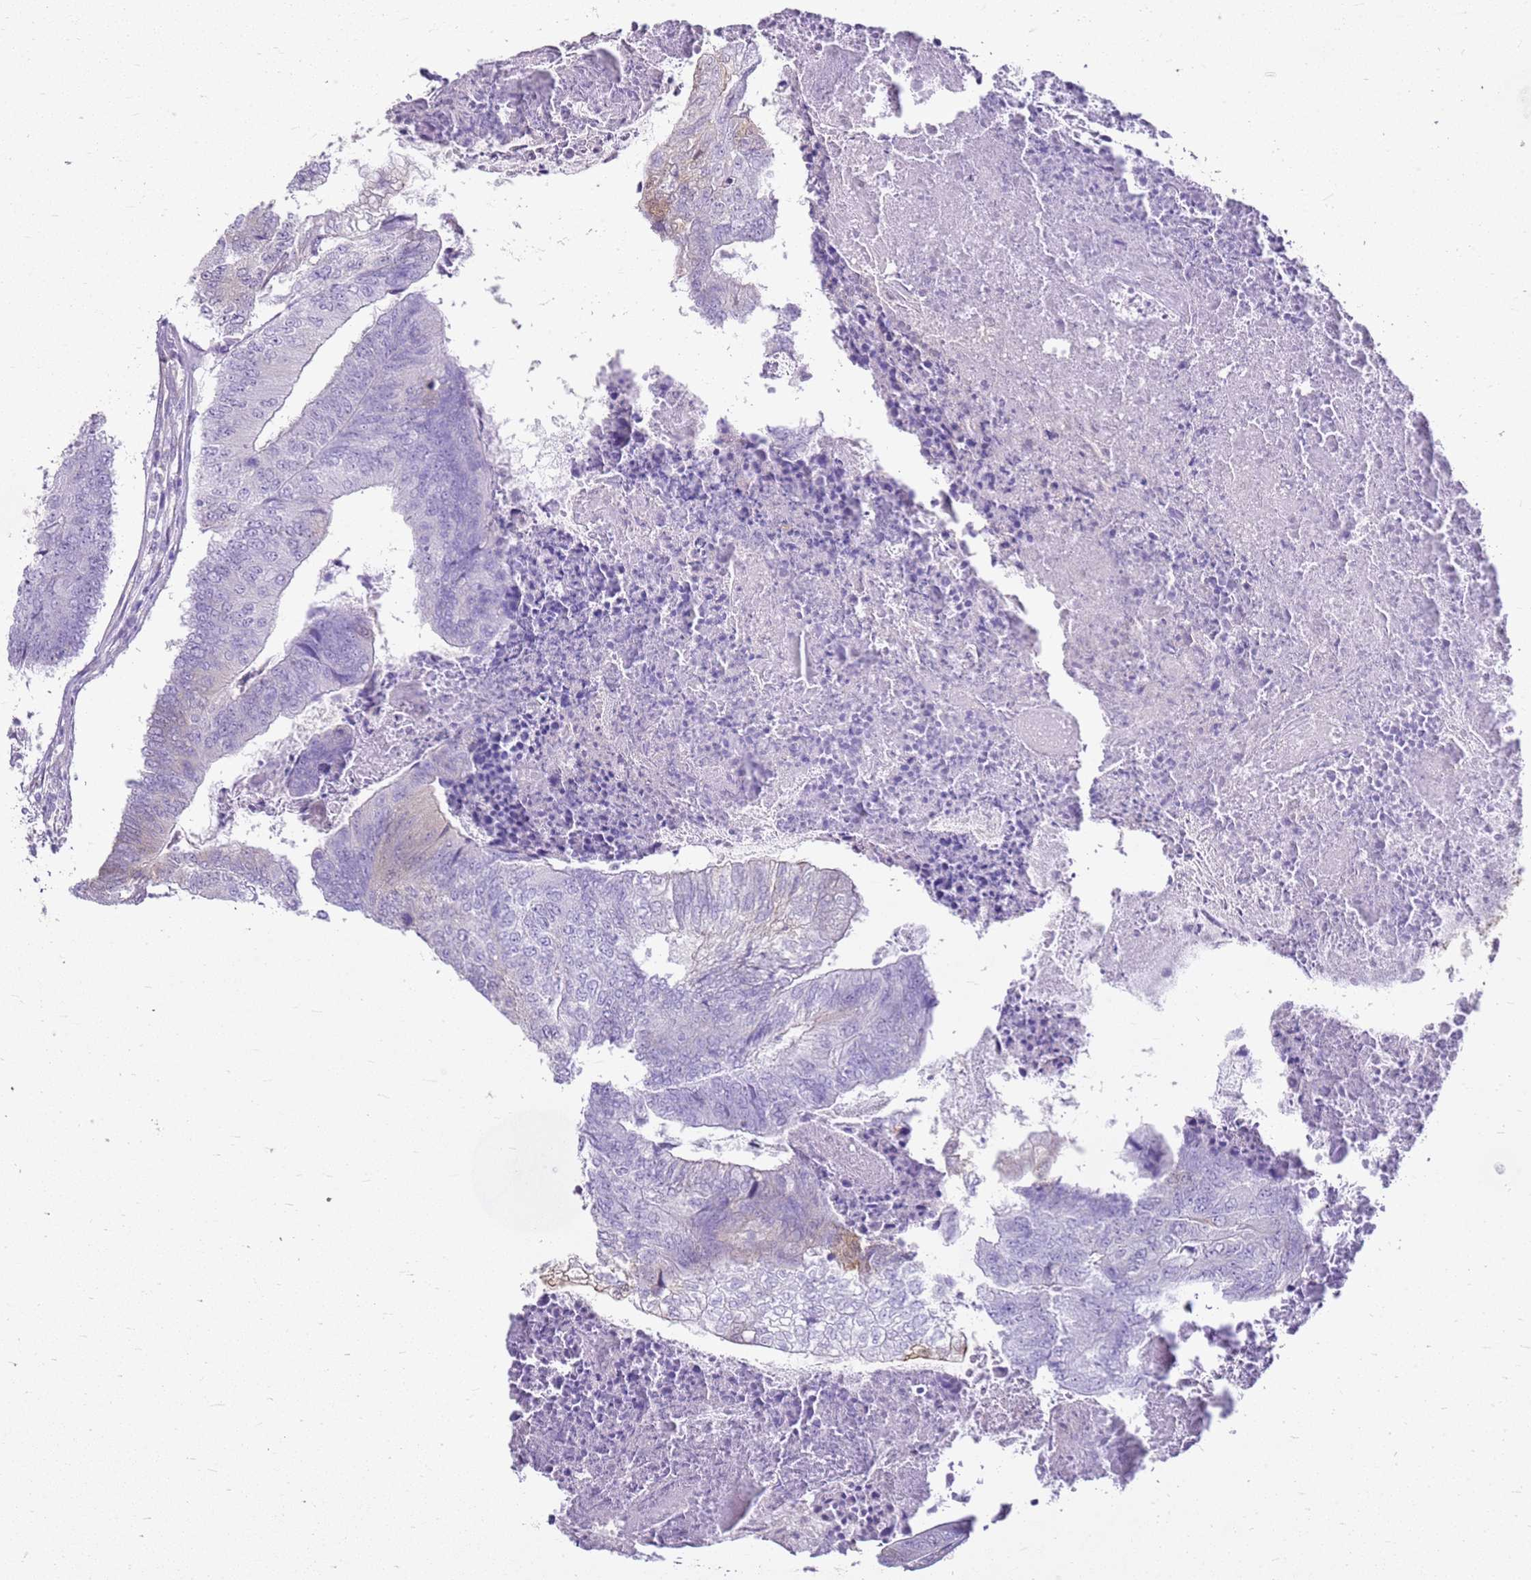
{"staining": {"intensity": "moderate", "quantity": "<25%", "location": "cytoplasmic/membranous"}, "tissue": "colorectal cancer", "cell_type": "Tumor cells", "image_type": "cancer", "snomed": [{"axis": "morphology", "description": "Adenocarcinoma, NOS"}, {"axis": "topography", "description": "Colon"}], "caption": "This histopathology image reveals immunohistochemistry (IHC) staining of adenocarcinoma (colorectal), with low moderate cytoplasmic/membranous positivity in about <25% of tumor cells.", "gene": "HSPB1", "patient": {"sex": "female", "age": 67}}